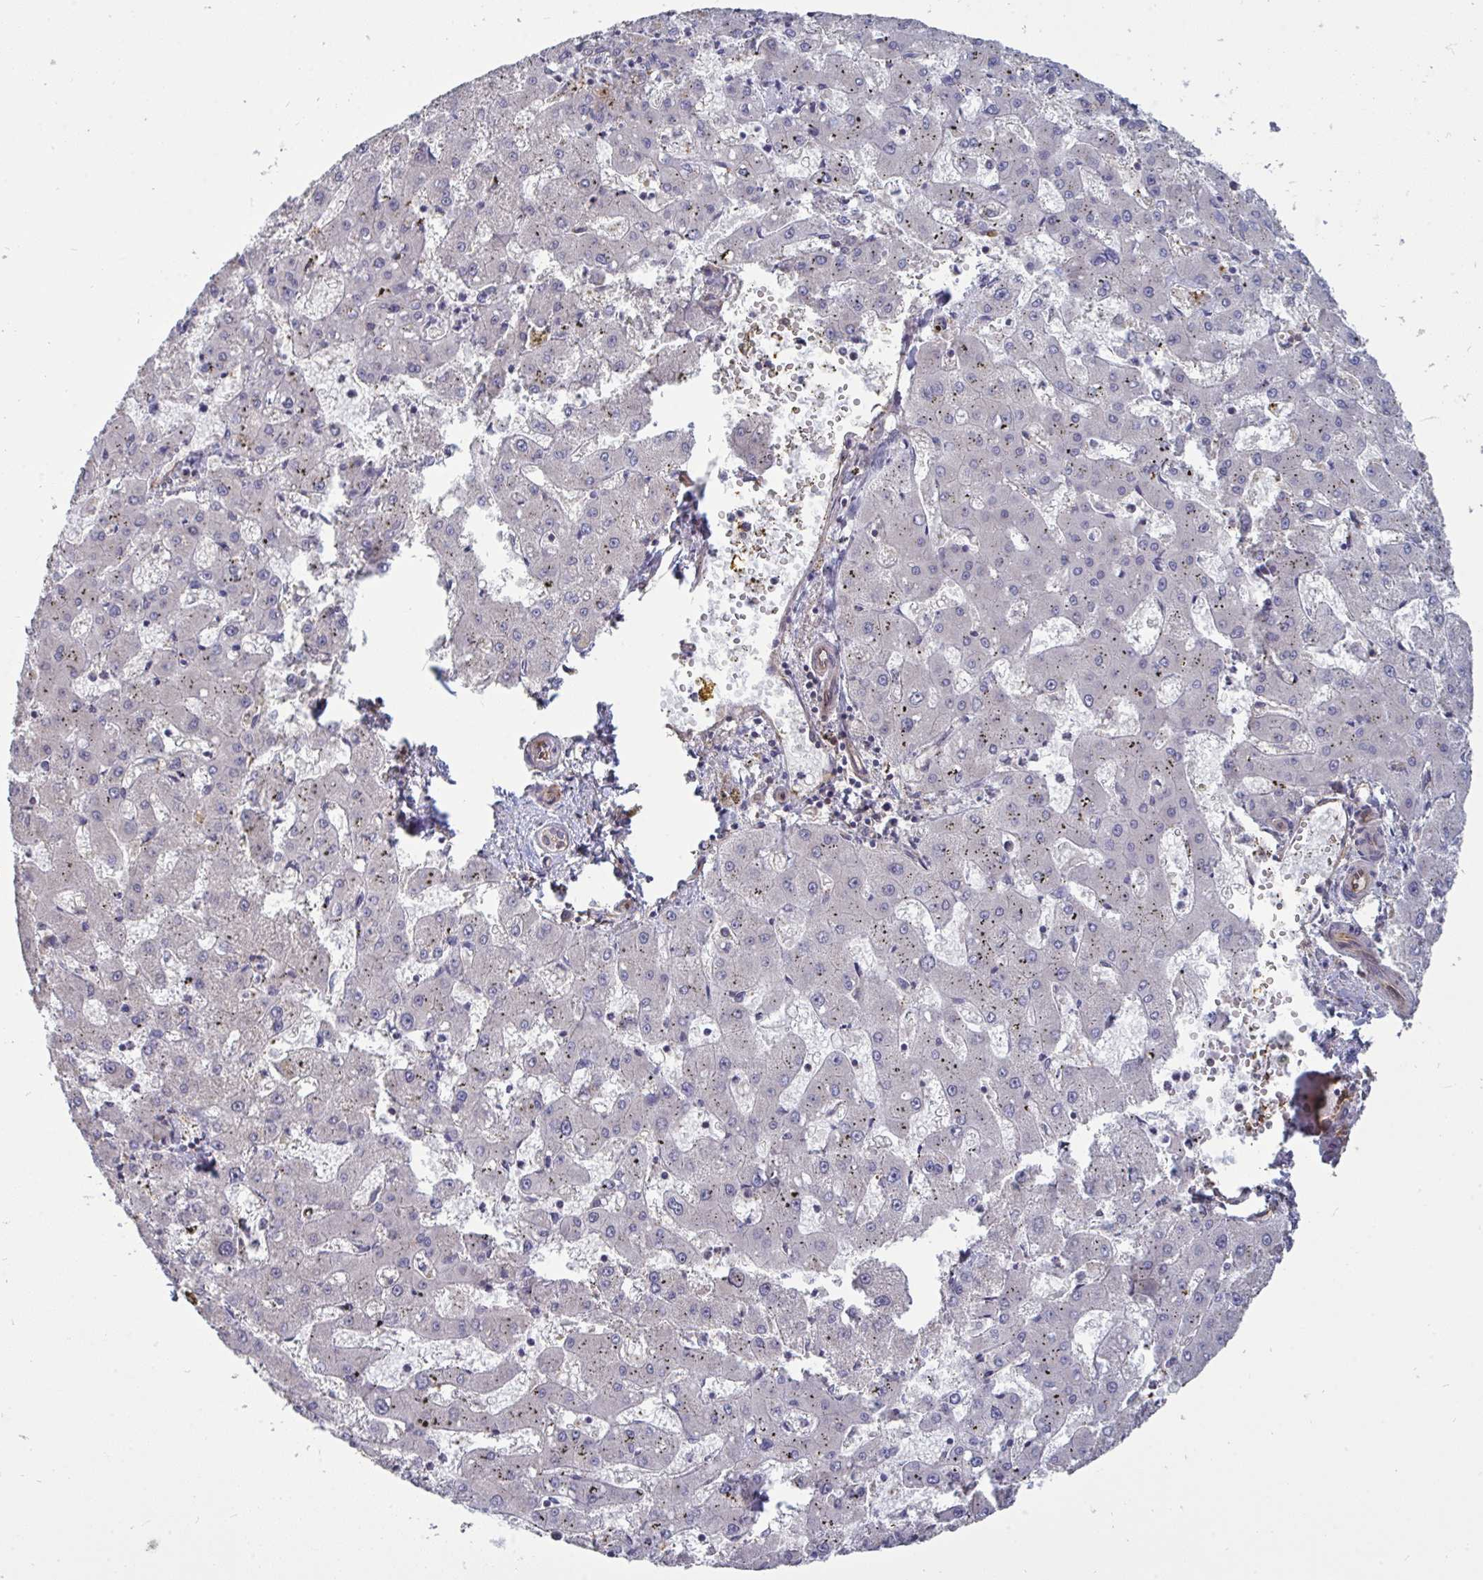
{"staining": {"intensity": "negative", "quantity": "none", "location": "none"}, "tissue": "liver cancer", "cell_type": "Tumor cells", "image_type": "cancer", "snomed": [{"axis": "morphology", "description": "Carcinoma, Hepatocellular, NOS"}, {"axis": "topography", "description": "Liver"}], "caption": "A high-resolution image shows IHC staining of liver cancer (hepatocellular carcinoma), which reveals no significant staining in tumor cells.", "gene": "ISCU", "patient": {"sex": "male", "age": 67}}